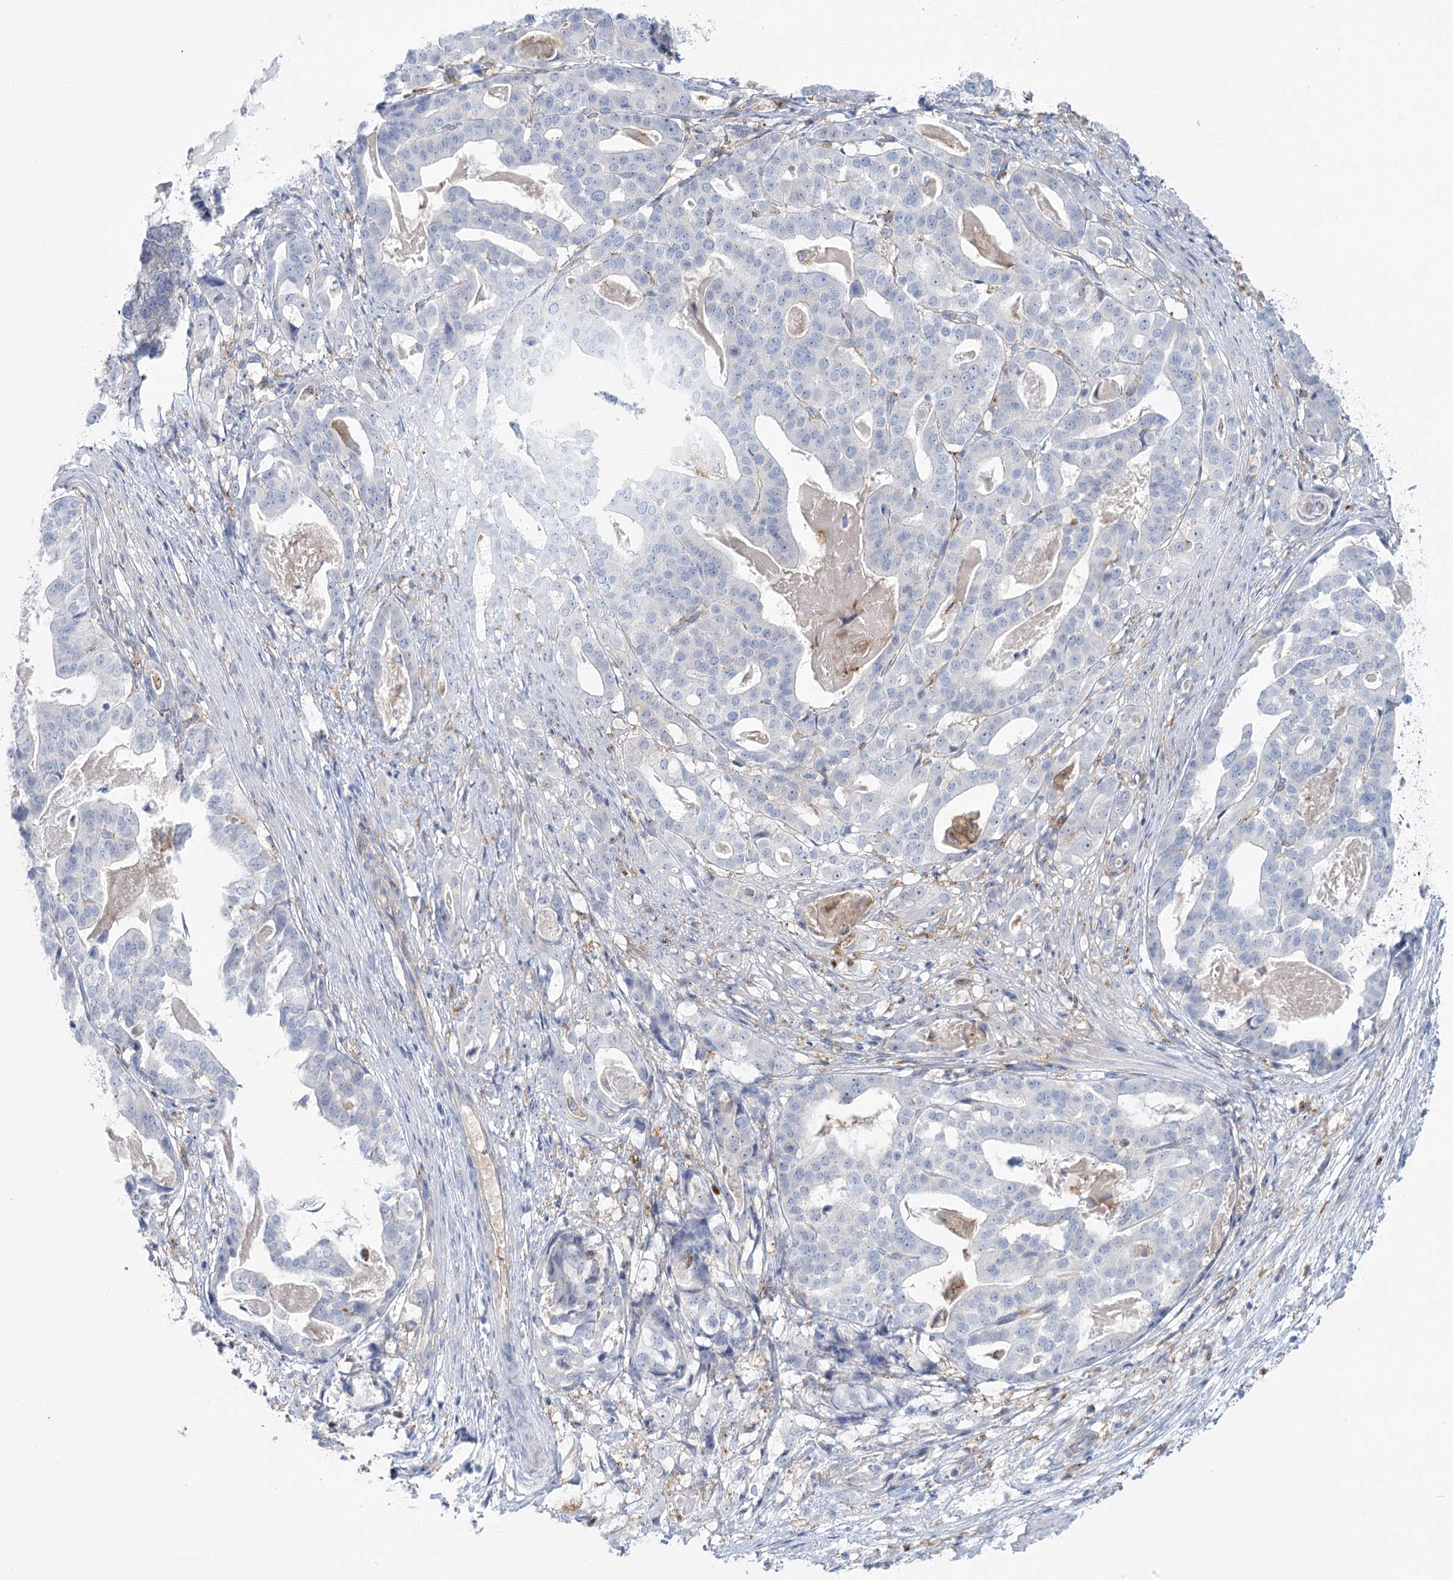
{"staining": {"intensity": "negative", "quantity": "none", "location": "none"}, "tissue": "stomach cancer", "cell_type": "Tumor cells", "image_type": "cancer", "snomed": [{"axis": "morphology", "description": "Adenocarcinoma, NOS"}, {"axis": "topography", "description": "Stomach"}], "caption": "The micrograph demonstrates no staining of tumor cells in stomach cancer (adenocarcinoma).", "gene": "CCDC88A", "patient": {"sex": "male", "age": 48}}